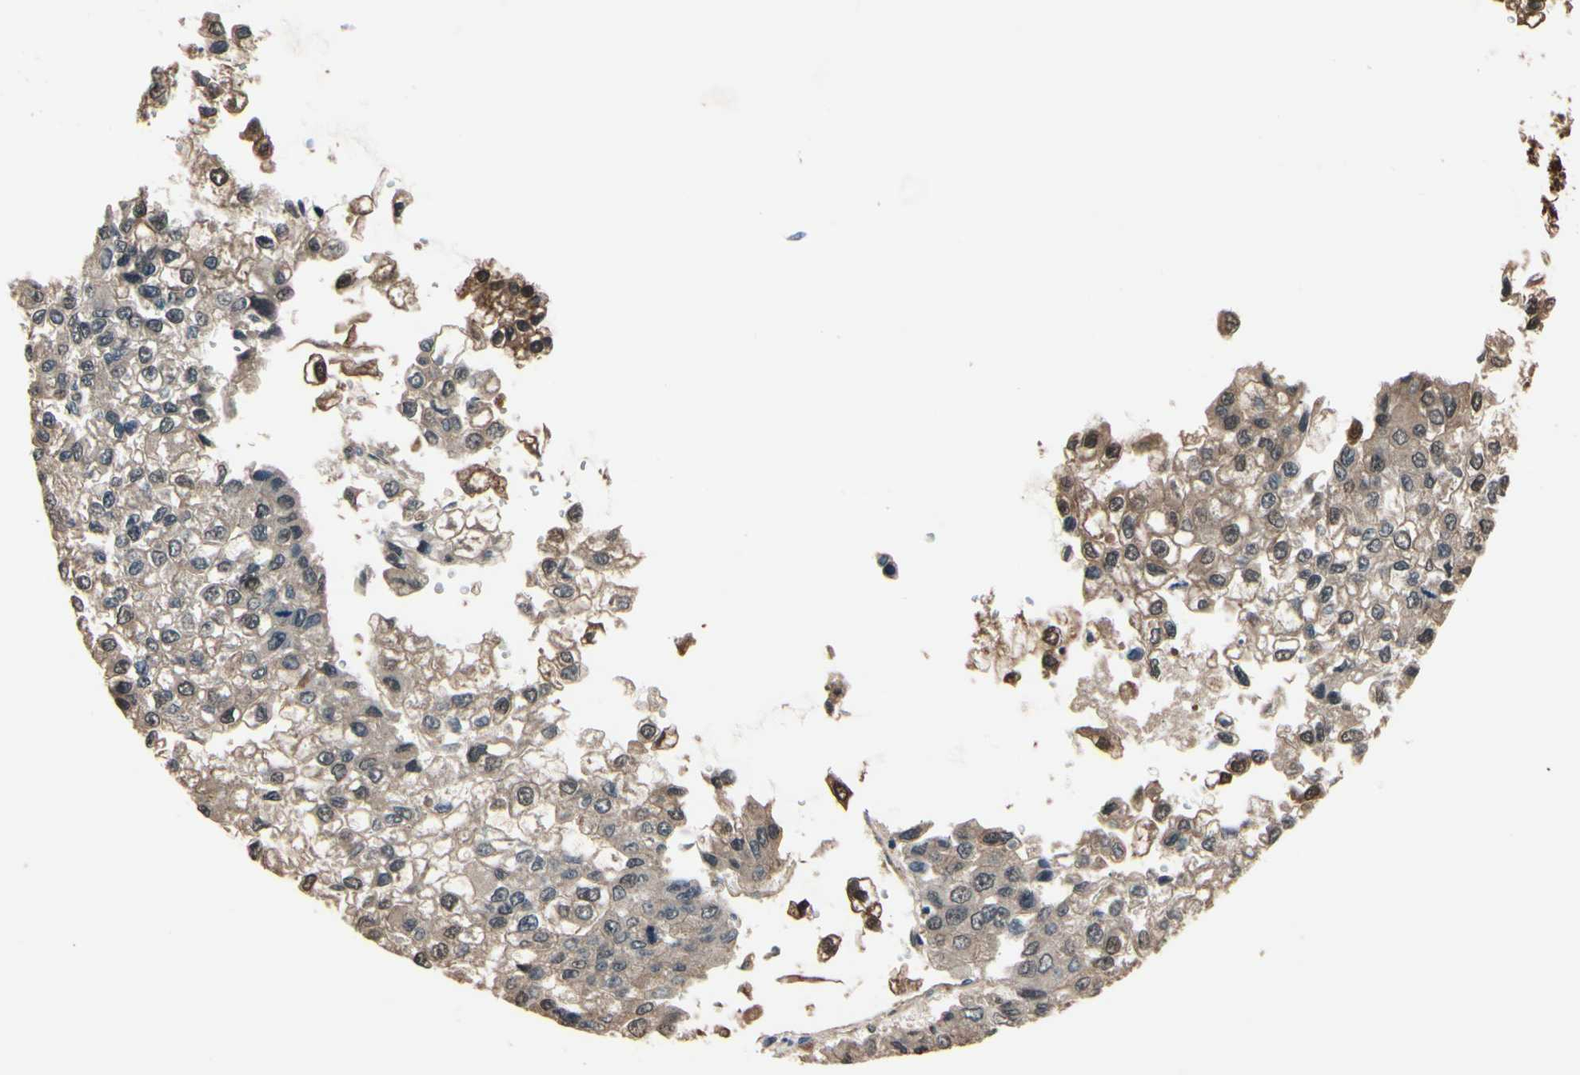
{"staining": {"intensity": "weak", "quantity": ">75%", "location": "cytoplasmic/membranous"}, "tissue": "liver cancer", "cell_type": "Tumor cells", "image_type": "cancer", "snomed": [{"axis": "morphology", "description": "Carcinoma, Hepatocellular, NOS"}, {"axis": "topography", "description": "Liver"}], "caption": "IHC of human liver cancer (hepatocellular carcinoma) displays low levels of weak cytoplasmic/membranous staining in about >75% of tumor cells. (DAB (3,3'-diaminobenzidine) IHC with brightfield microscopy, high magnification).", "gene": "PNPLA7", "patient": {"sex": "female", "age": 66}}